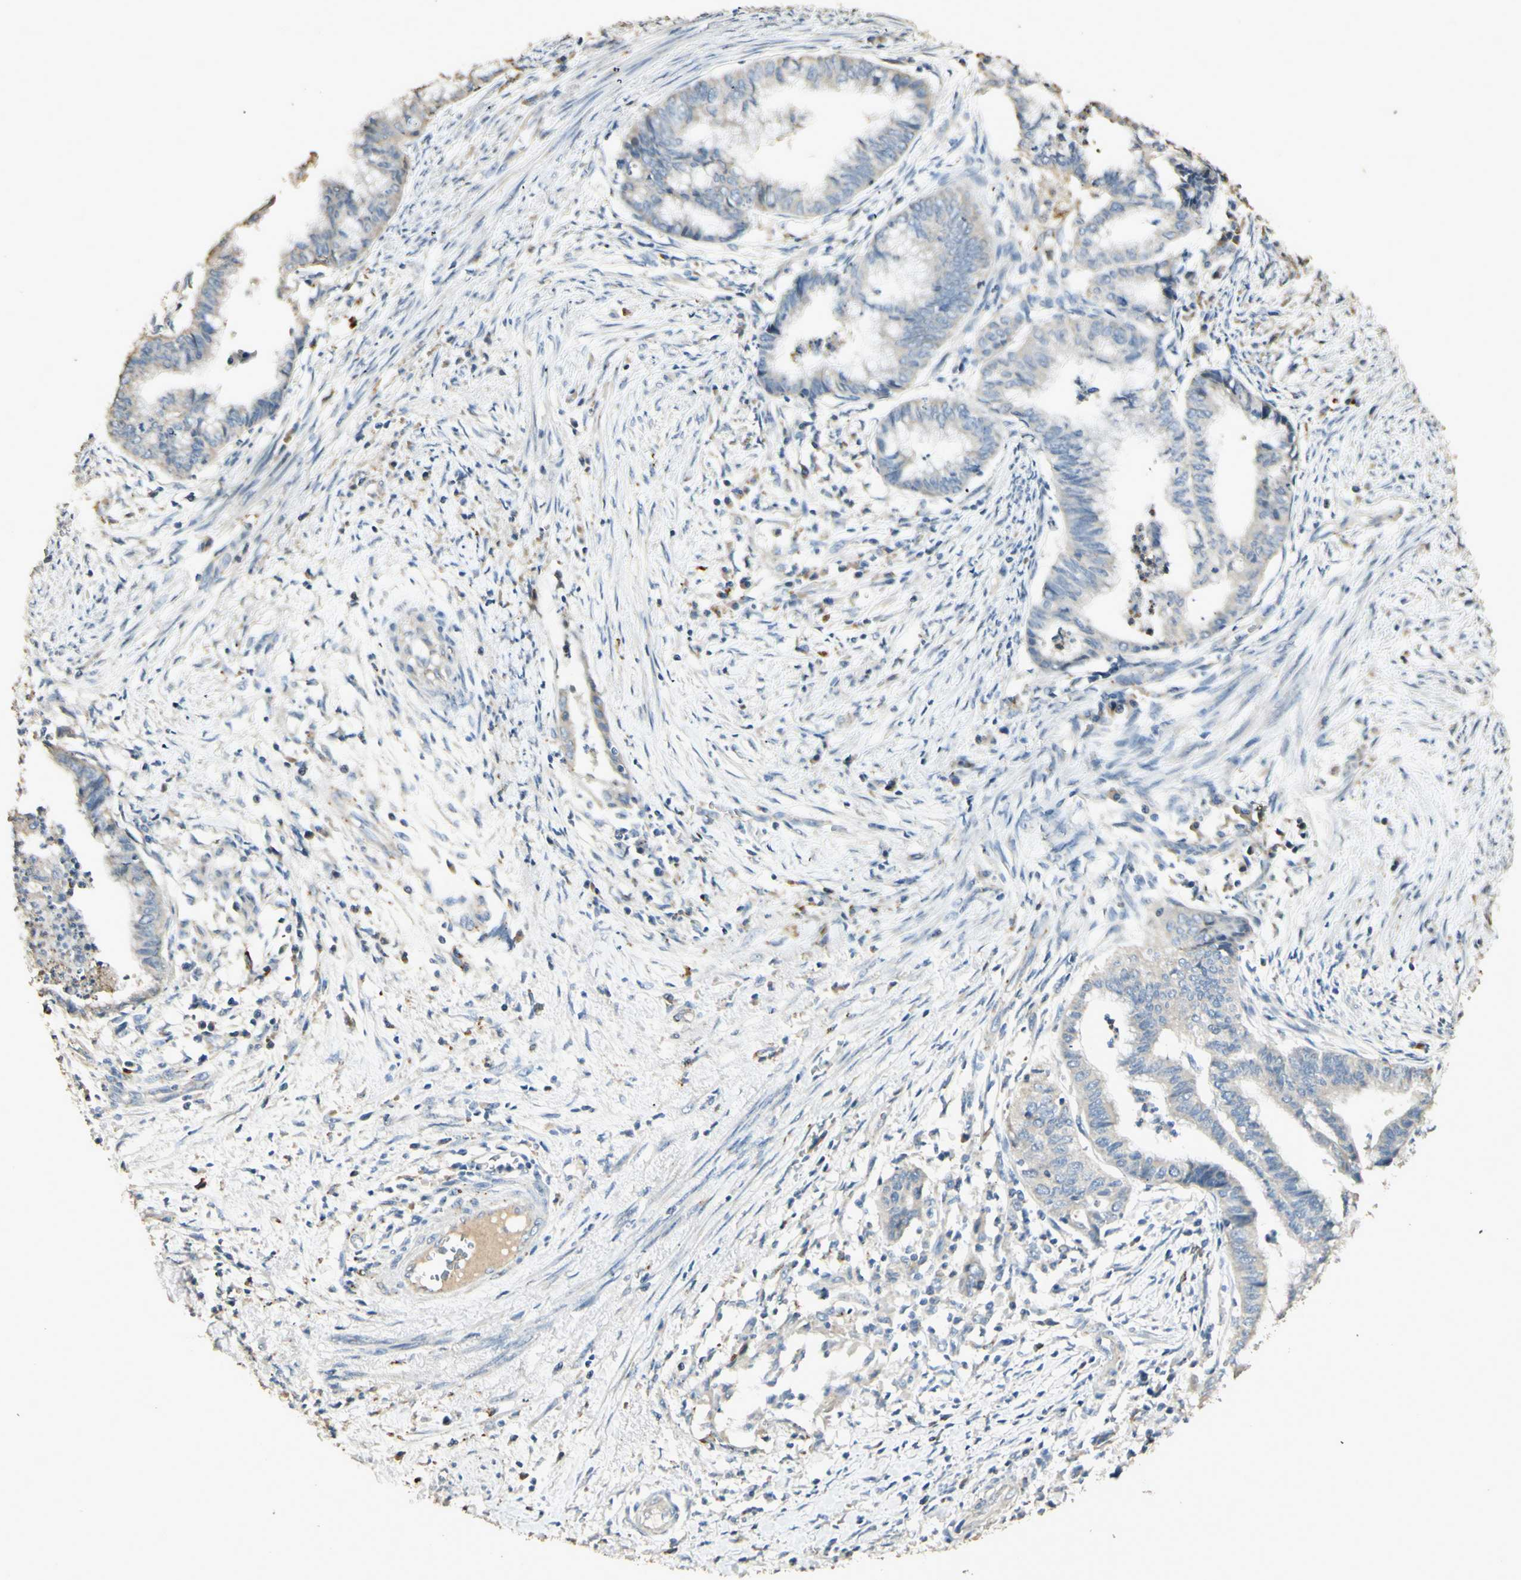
{"staining": {"intensity": "negative", "quantity": "none", "location": "none"}, "tissue": "endometrial cancer", "cell_type": "Tumor cells", "image_type": "cancer", "snomed": [{"axis": "morphology", "description": "Necrosis, NOS"}, {"axis": "morphology", "description": "Adenocarcinoma, NOS"}, {"axis": "topography", "description": "Endometrium"}], "caption": "Immunohistochemistry (IHC) micrograph of neoplastic tissue: human endometrial adenocarcinoma stained with DAB displays no significant protein expression in tumor cells.", "gene": "ARHGEF17", "patient": {"sex": "female", "age": 79}}